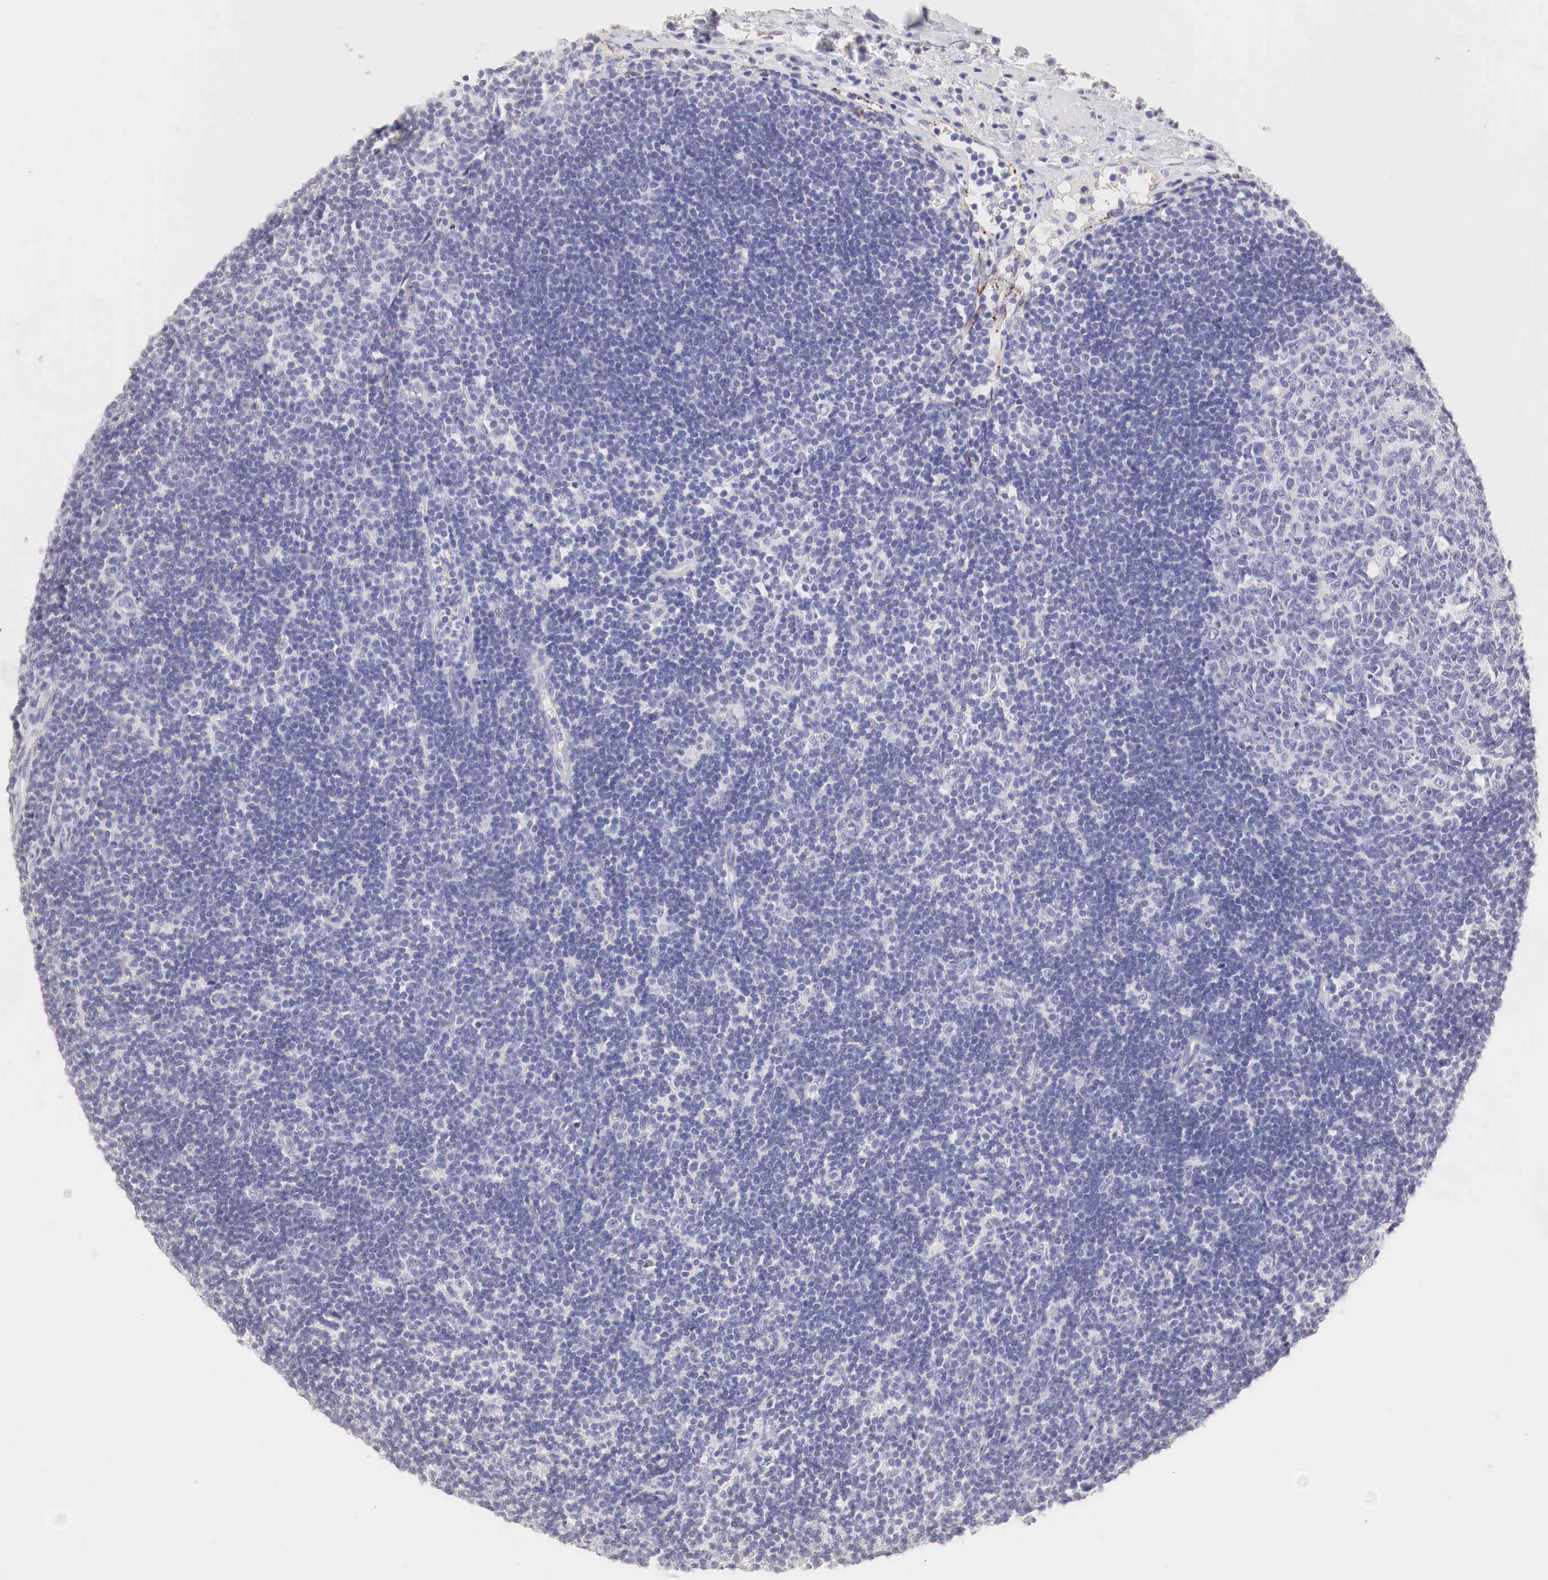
{"staining": {"intensity": "negative", "quantity": "none", "location": "none"}, "tissue": "lymph node", "cell_type": "Germinal center cells", "image_type": "normal", "snomed": [{"axis": "morphology", "description": "Normal tissue, NOS"}, {"axis": "topography", "description": "Lymph node"}], "caption": "A high-resolution histopathology image shows immunohistochemistry staining of unremarkable lymph node, which displays no significant staining in germinal center cells.", "gene": "OTC", "patient": {"sex": "female", "age": 53}}